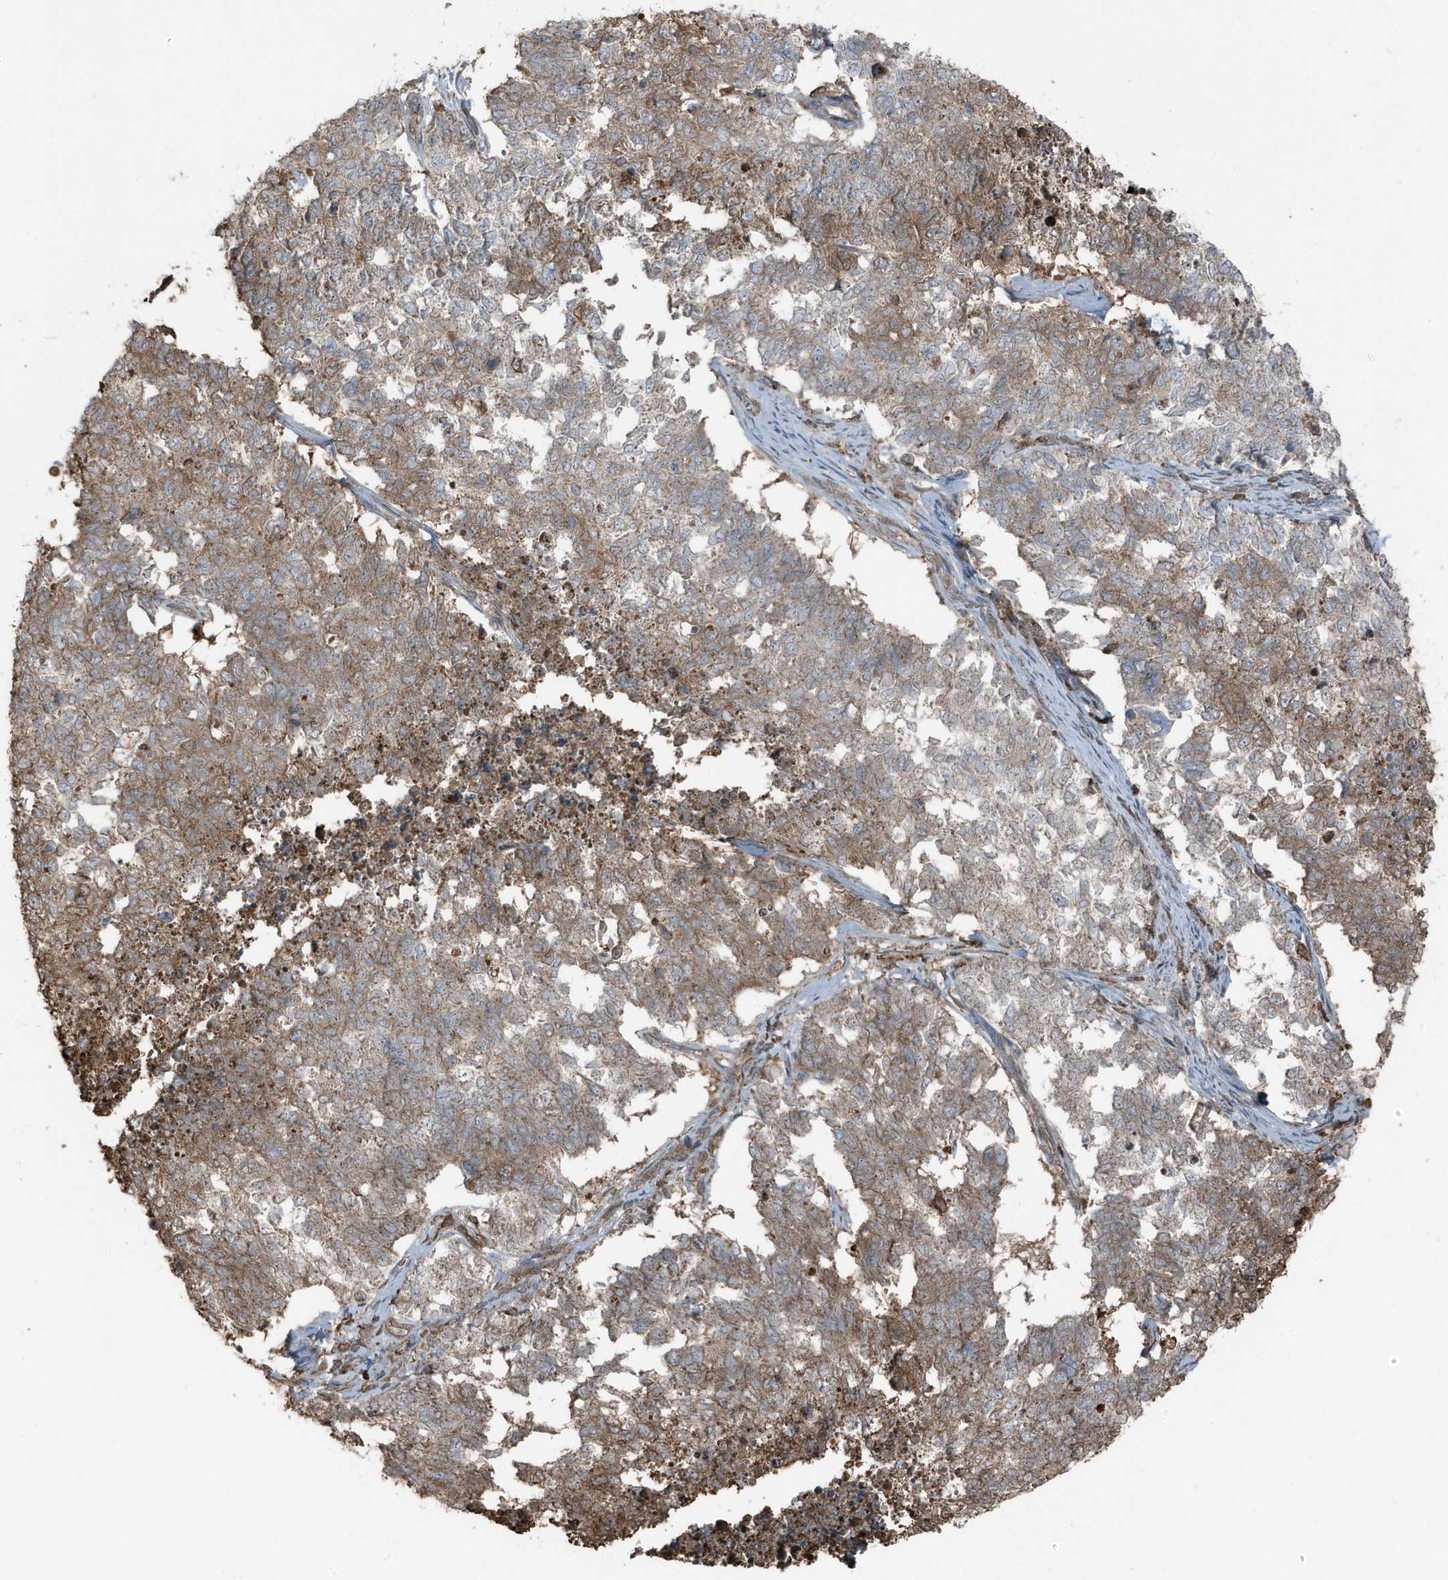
{"staining": {"intensity": "moderate", "quantity": ">75%", "location": "cytoplasmic/membranous"}, "tissue": "cervical cancer", "cell_type": "Tumor cells", "image_type": "cancer", "snomed": [{"axis": "morphology", "description": "Squamous cell carcinoma, NOS"}, {"axis": "topography", "description": "Cervix"}], "caption": "This histopathology image exhibits immunohistochemistry (IHC) staining of cervical cancer (squamous cell carcinoma), with medium moderate cytoplasmic/membranous positivity in approximately >75% of tumor cells.", "gene": "AZI2", "patient": {"sex": "female", "age": 63}}